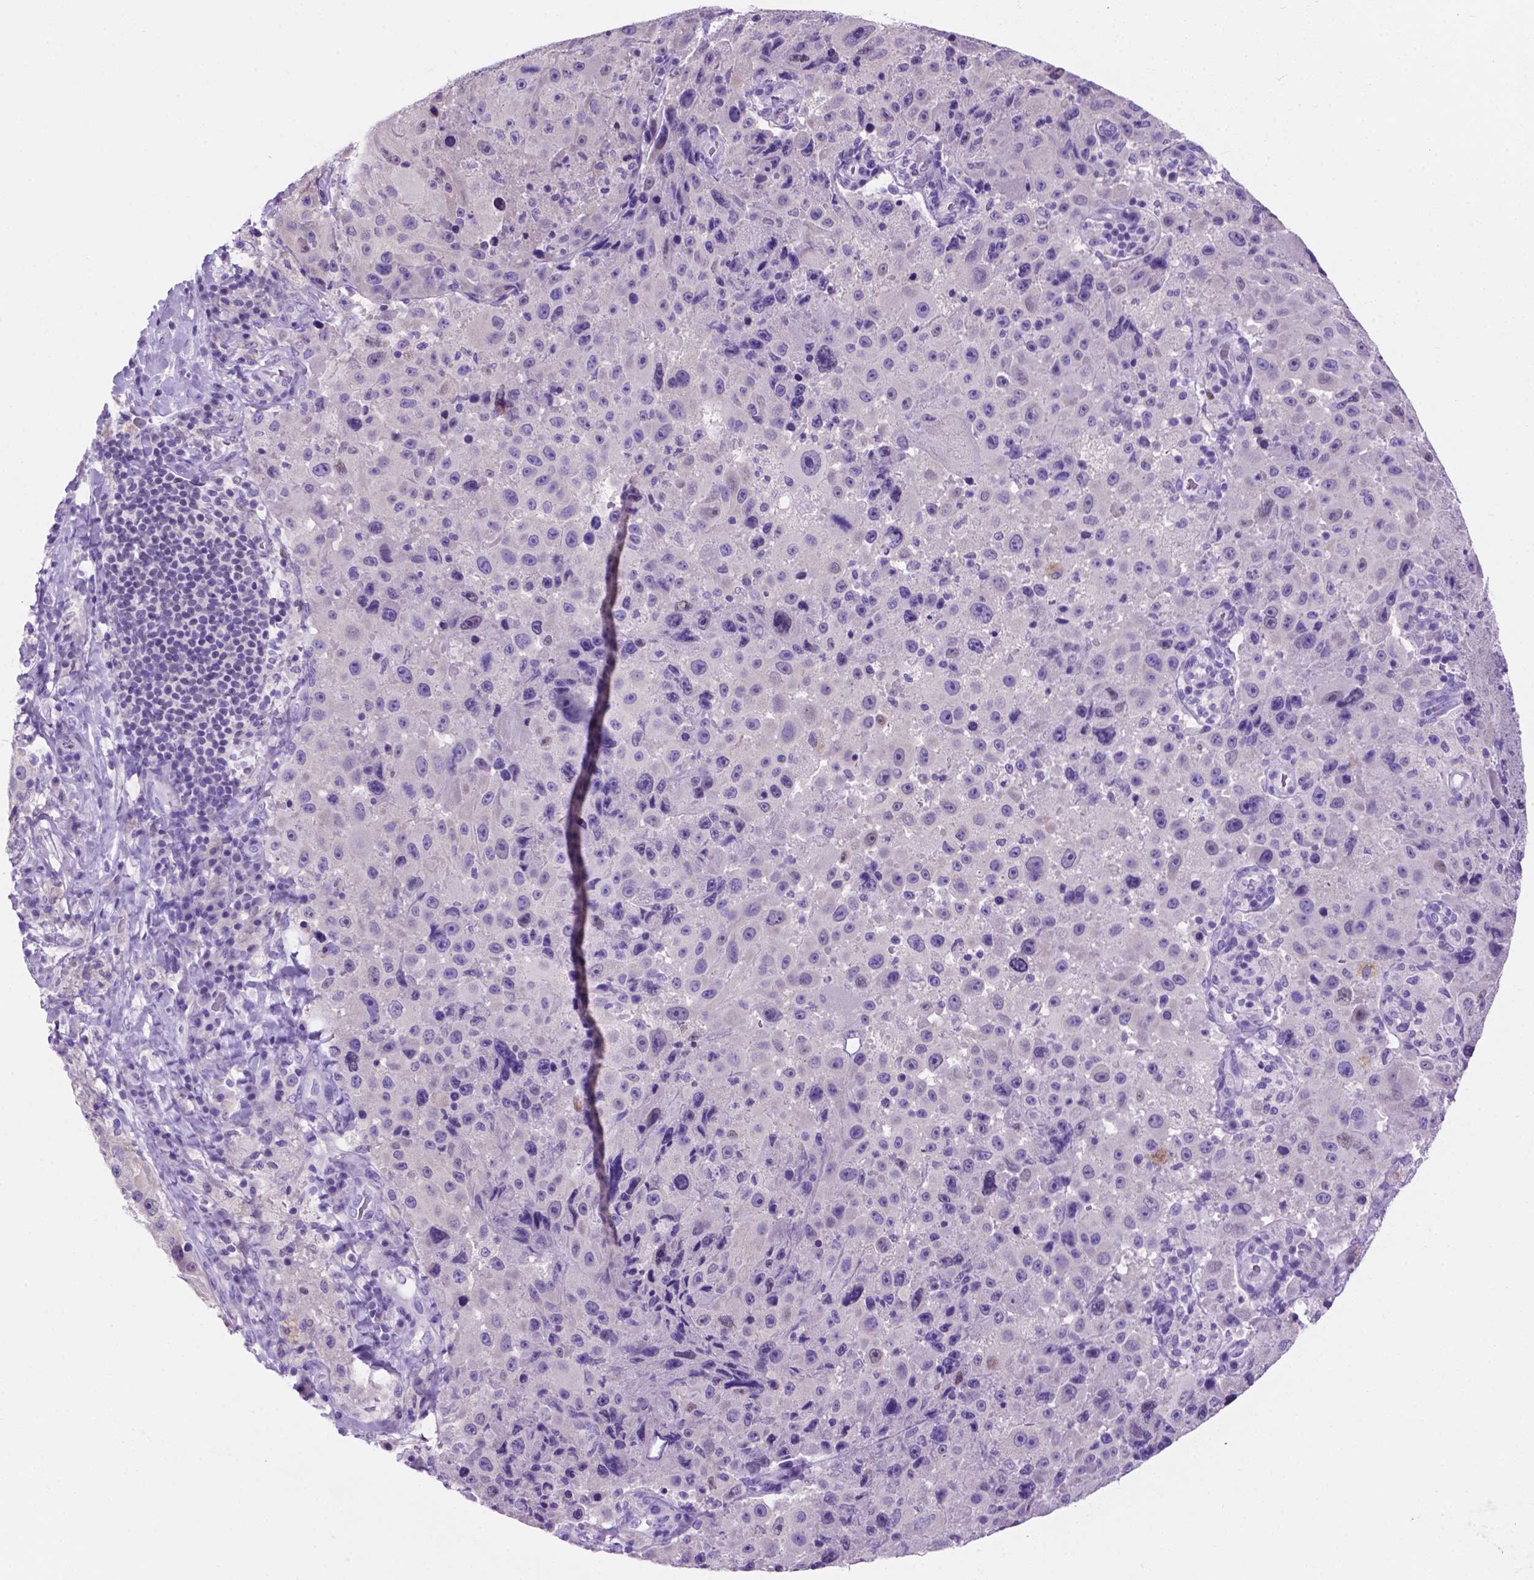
{"staining": {"intensity": "negative", "quantity": "none", "location": "none"}, "tissue": "melanoma", "cell_type": "Tumor cells", "image_type": "cancer", "snomed": [{"axis": "morphology", "description": "Malignant melanoma, Metastatic site"}, {"axis": "topography", "description": "Lymph node"}], "caption": "Human melanoma stained for a protein using immunohistochemistry (IHC) displays no expression in tumor cells.", "gene": "TMEM210", "patient": {"sex": "male", "age": 62}}